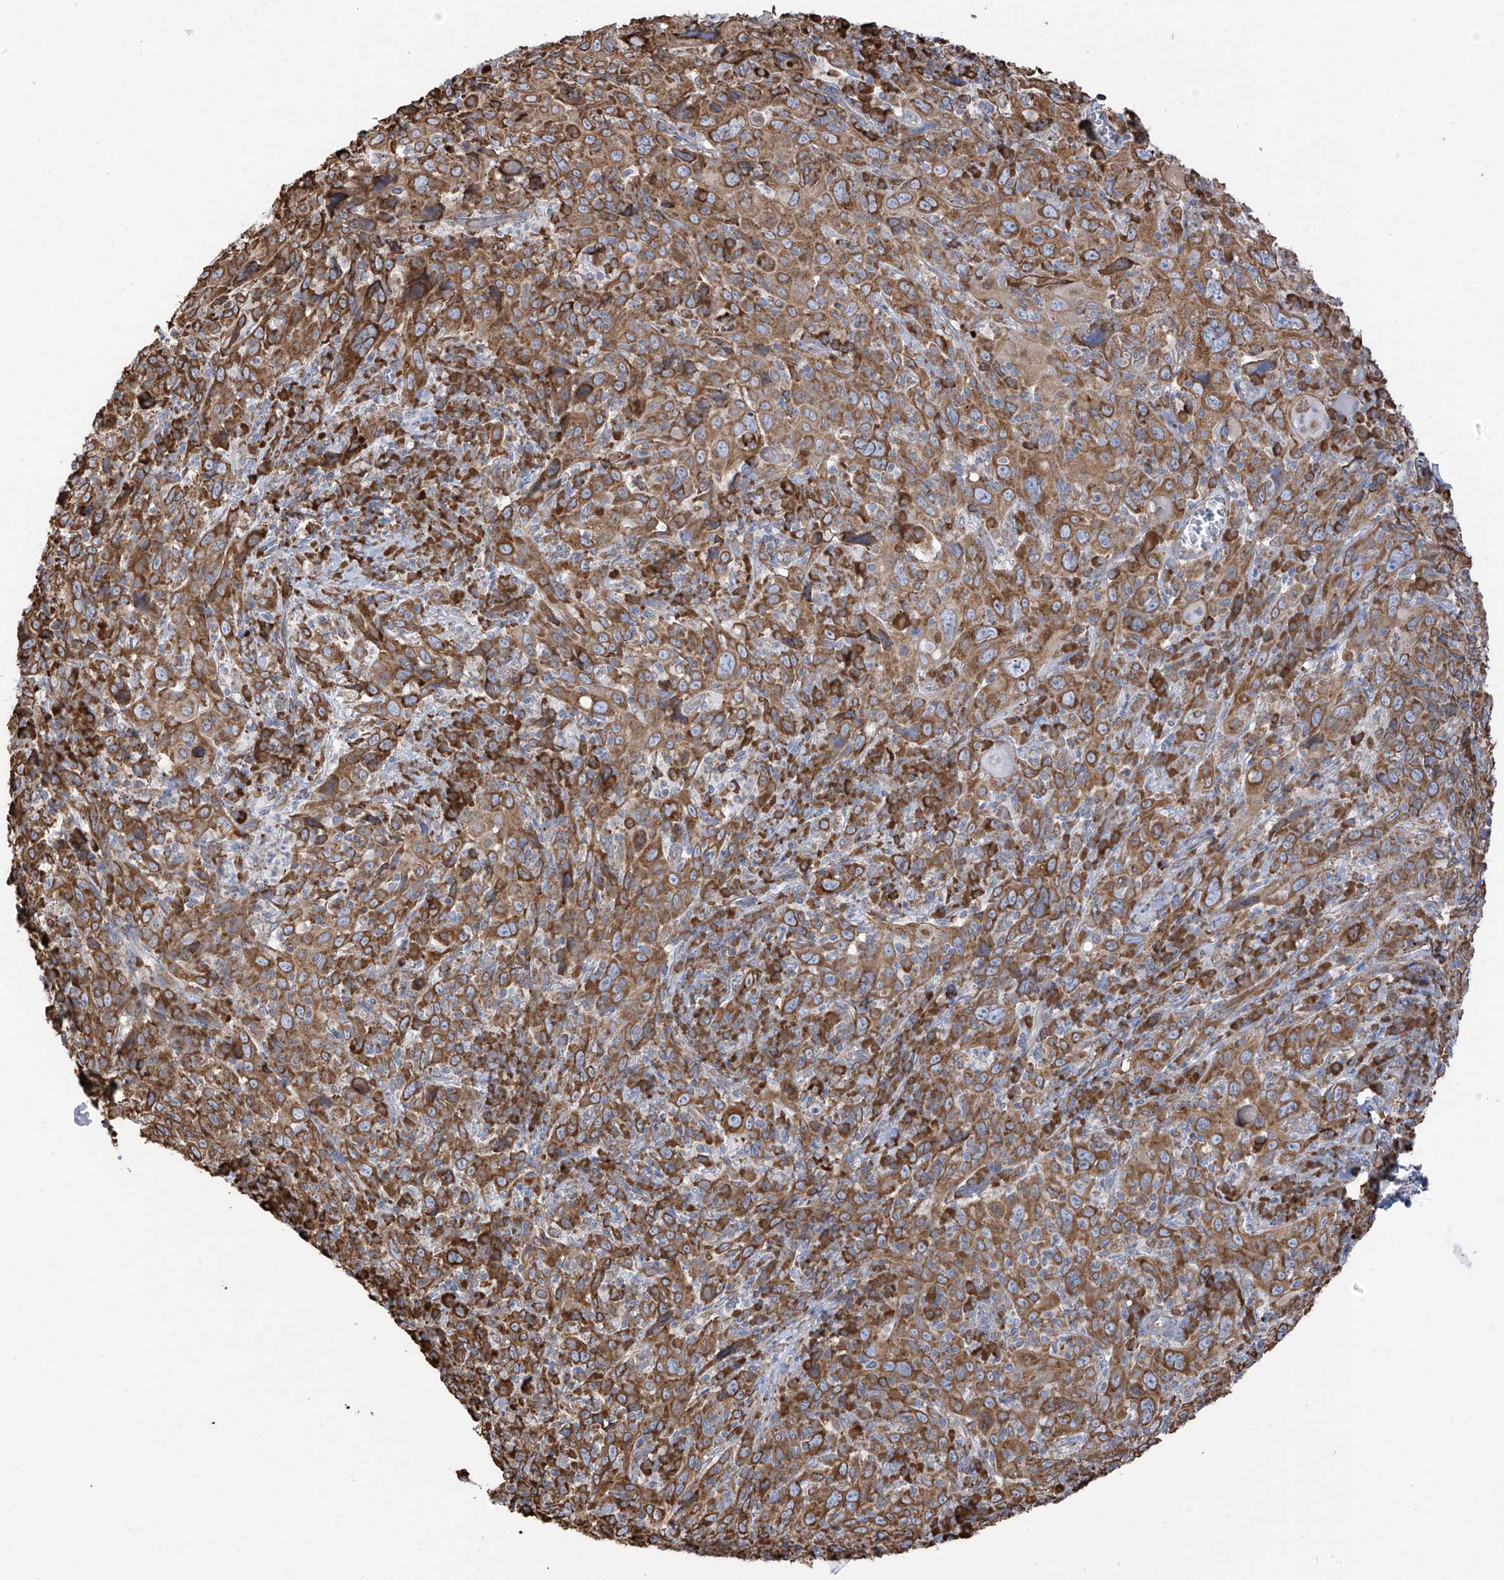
{"staining": {"intensity": "moderate", "quantity": ">75%", "location": "cytoplasmic/membranous"}, "tissue": "cervical cancer", "cell_type": "Tumor cells", "image_type": "cancer", "snomed": [{"axis": "morphology", "description": "Squamous cell carcinoma, NOS"}, {"axis": "topography", "description": "Cervix"}], "caption": "Protein staining by IHC exhibits moderate cytoplasmic/membranous expression in about >75% of tumor cells in cervical cancer.", "gene": "PDIA6", "patient": {"sex": "female", "age": 46}}